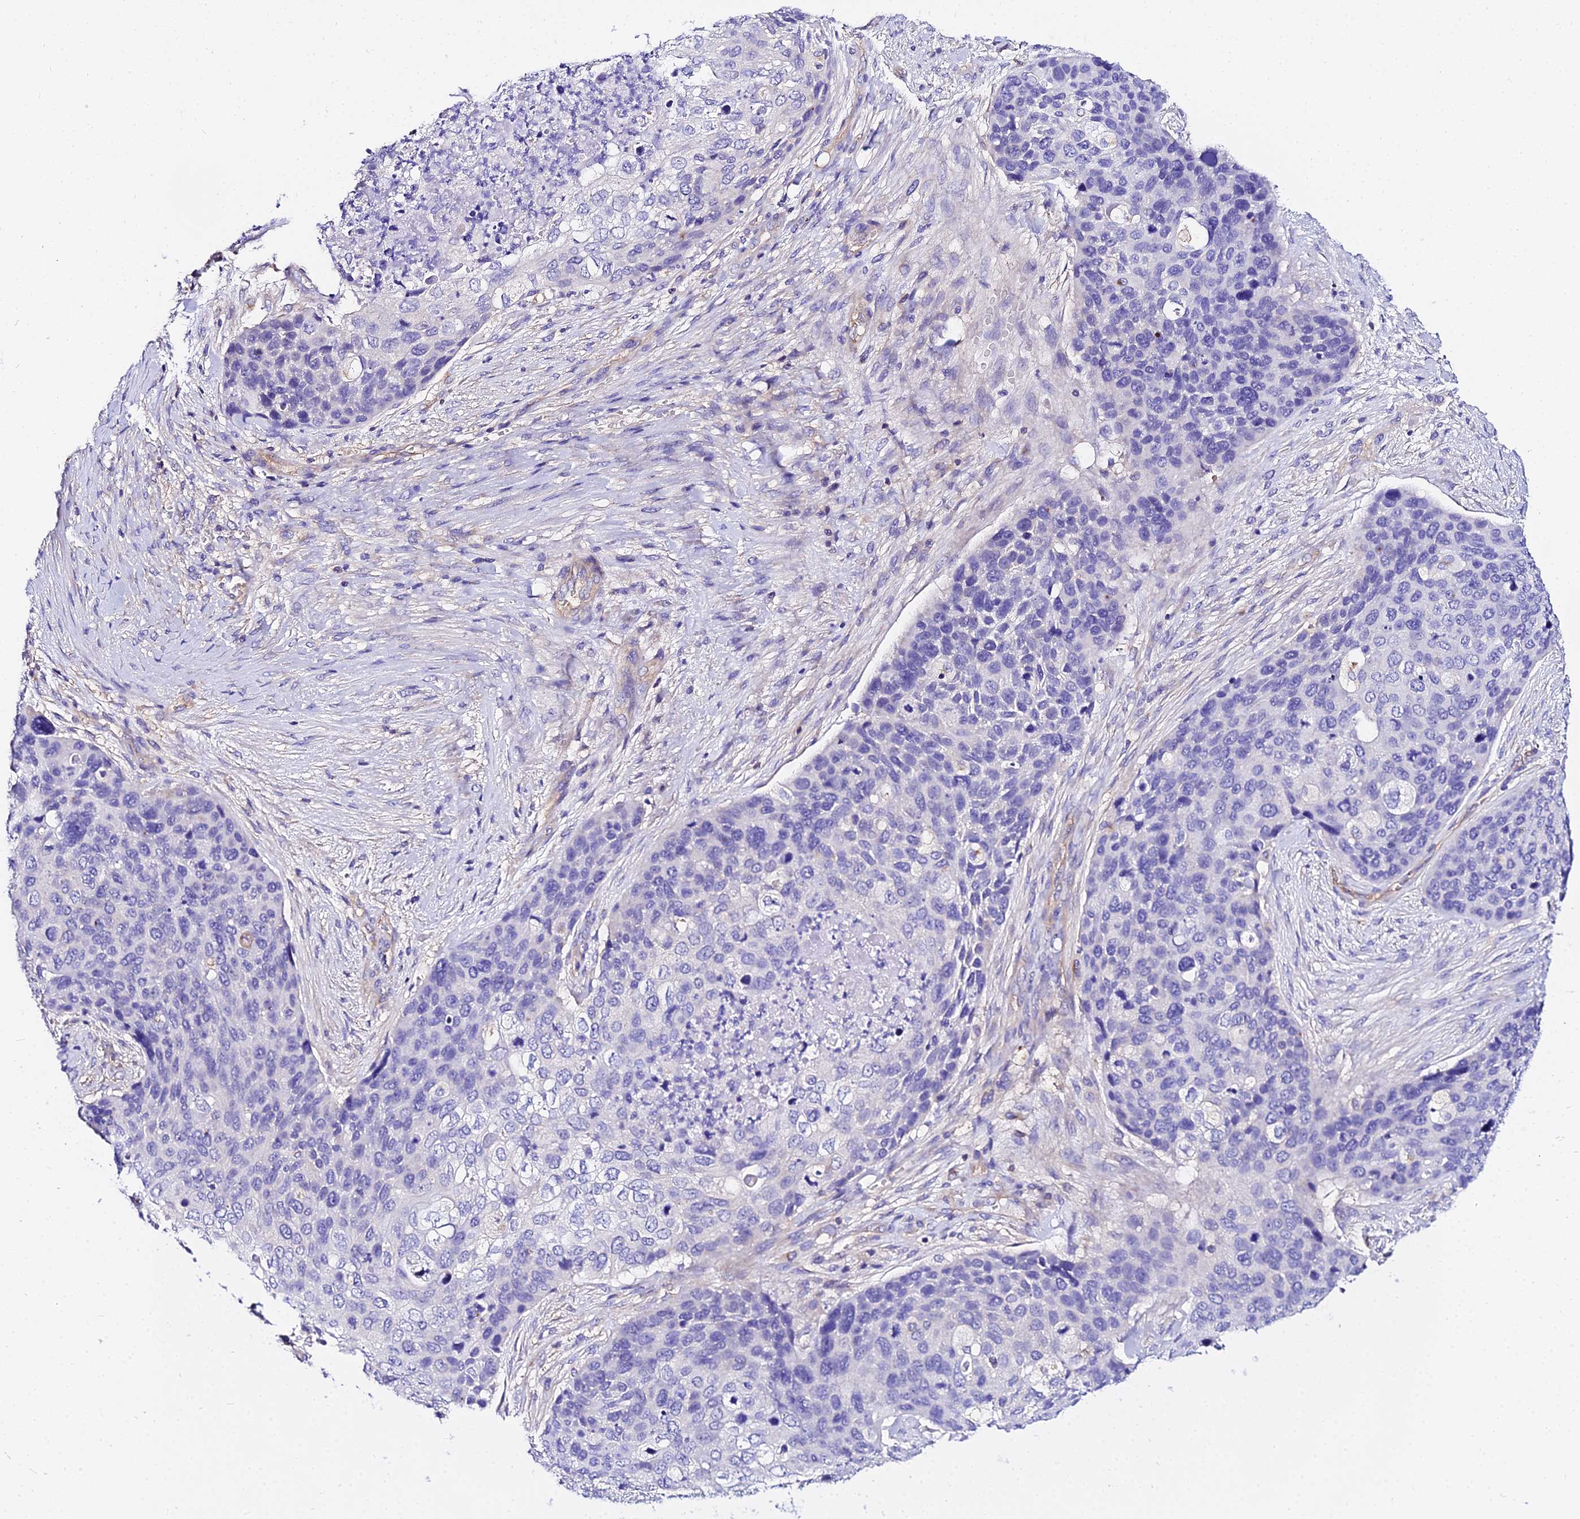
{"staining": {"intensity": "negative", "quantity": "none", "location": "none"}, "tissue": "skin cancer", "cell_type": "Tumor cells", "image_type": "cancer", "snomed": [{"axis": "morphology", "description": "Basal cell carcinoma"}, {"axis": "topography", "description": "Skin"}], "caption": "A histopathology image of human skin cancer is negative for staining in tumor cells.", "gene": "DAW1", "patient": {"sex": "female", "age": 74}}